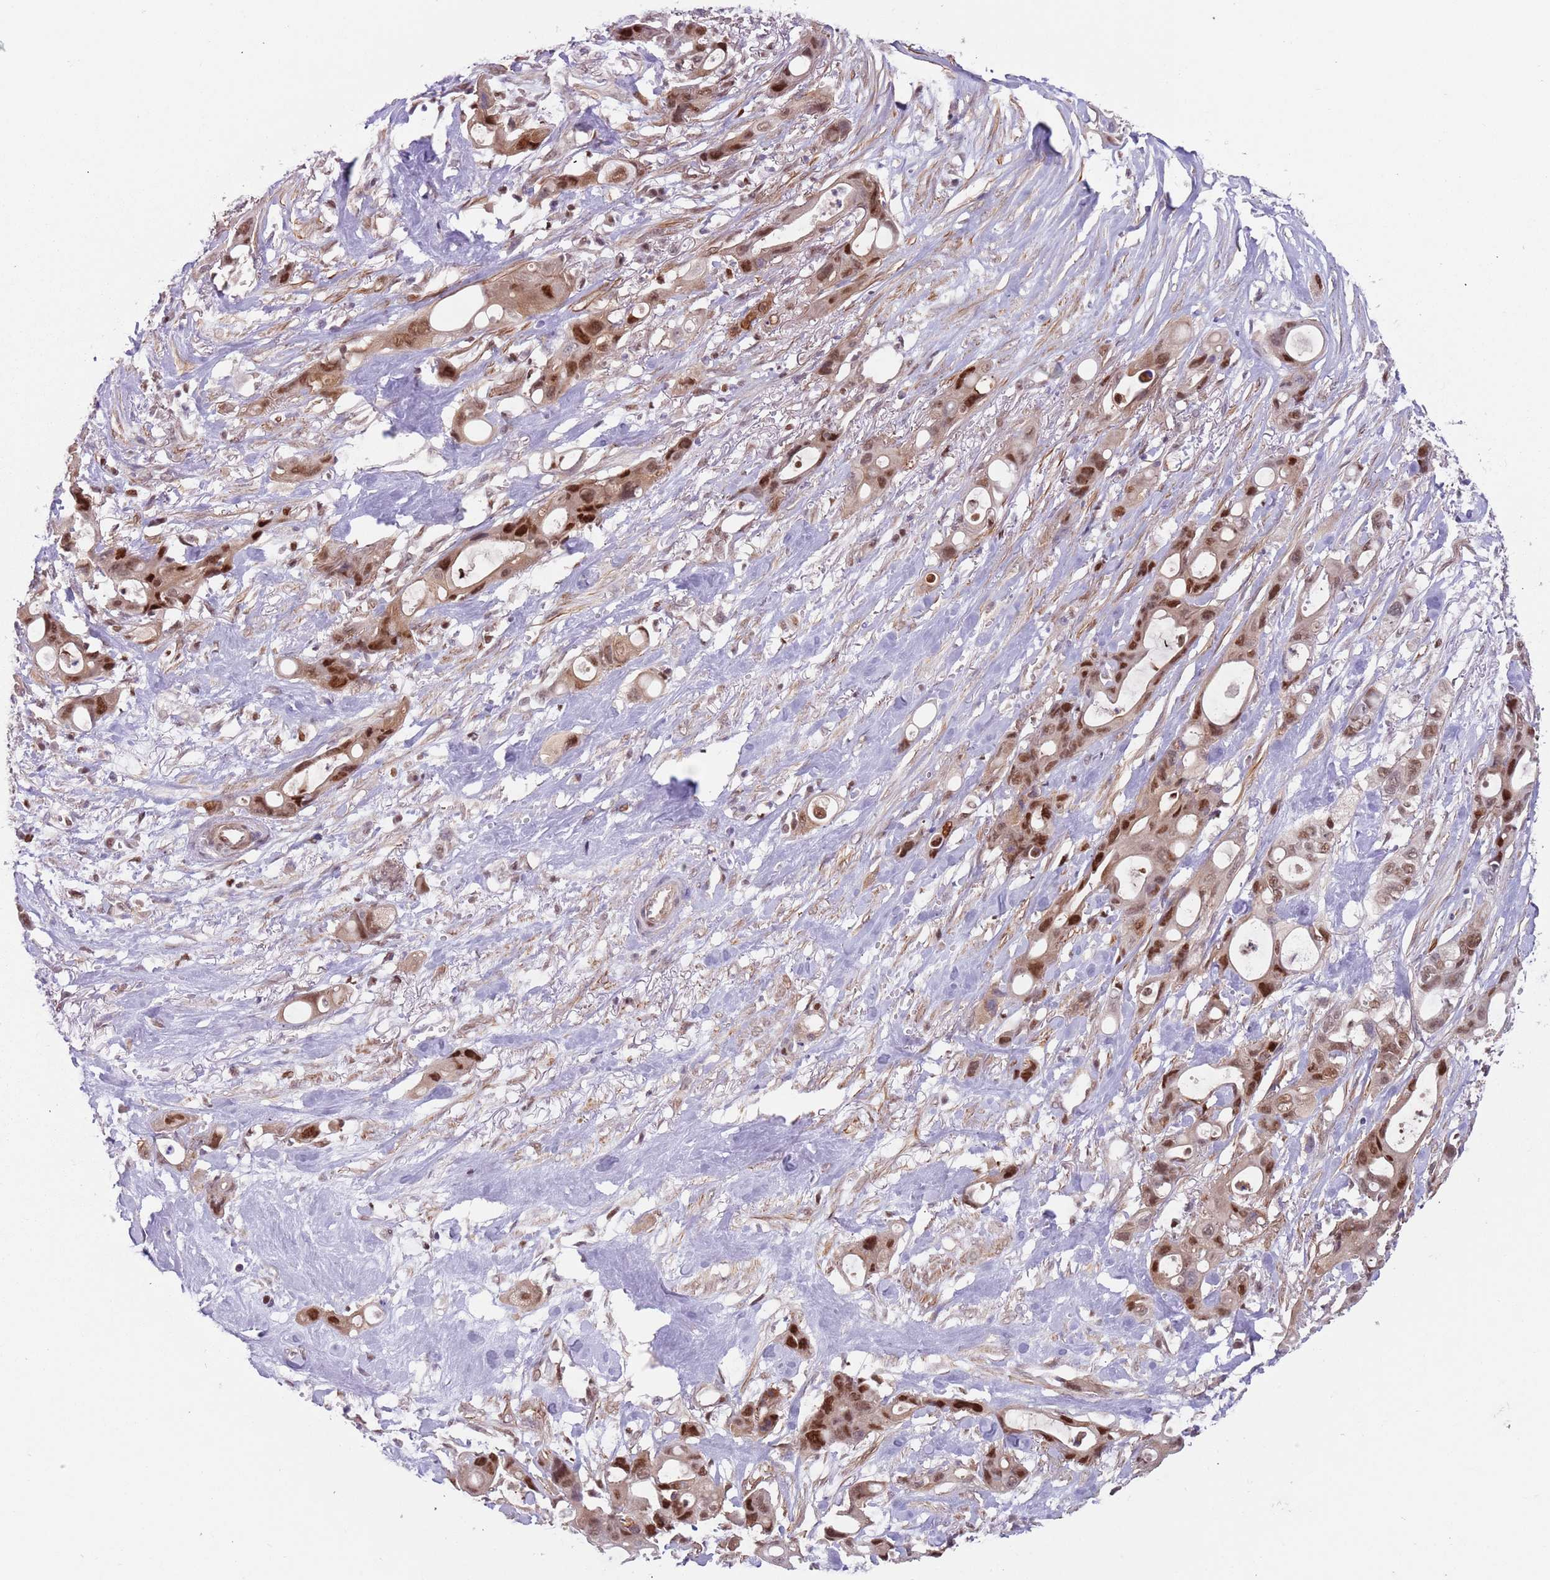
{"staining": {"intensity": "strong", "quantity": ">75%", "location": "nuclear"}, "tissue": "ovarian cancer", "cell_type": "Tumor cells", "image_type": "cancer", "snomed": [{"axis": "morphology", "description": "Cystadenocarcinoma, mucinous, NOS"}, {"axis": "topography", "description": "Ovary"}], "caption": "The photomicrograph exhibits staining of ovarian mucinous cystadenocarcinoma, revealing strong nuclear protein positivity (brown color) within tumor cells.", "gene": "RMND5B", "patient": {"sex": "female", "age": 70}}